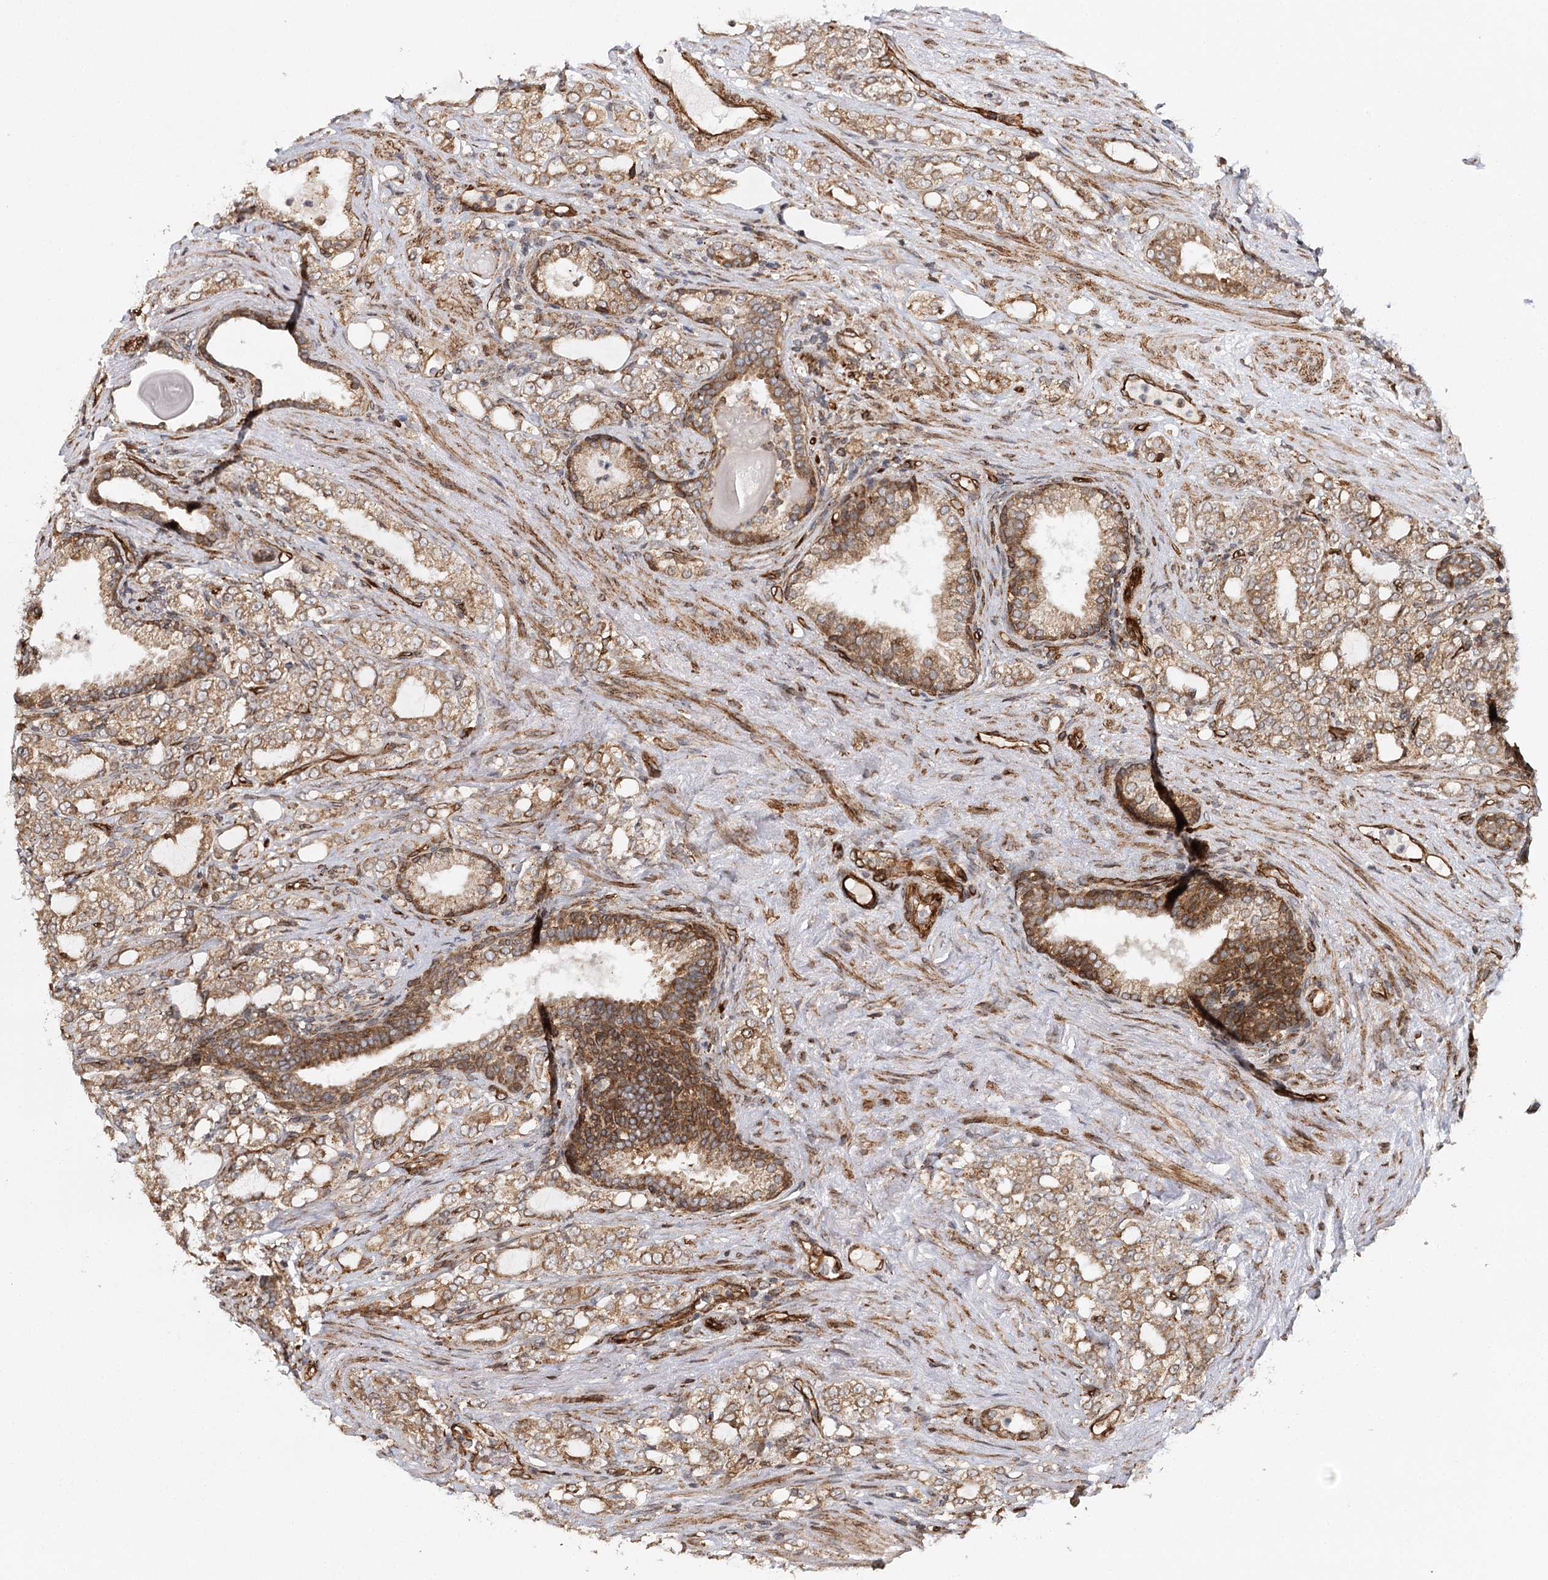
{"staining": {"intensity": "moderate", "quantity": ">75%", "location": "cytoplasmic/membranous"}, "tissue": "prostate cancer", "cell_type": "Tumor cells", "image_type": "cancer", "snomed": [{"axis": "morphology", "description": "Adenocarcinoma, High grade"}, {"axis": "topography", "description": "Prostate"}], "caption": "A brown stain highlights moderate cytoplasmic/membranous staining of a protein in prostate cancer (high-grade adenocarcinoma) tumor cells.", "gene": "MKNK1", "patient": {"sex": "male", "age": 64}}